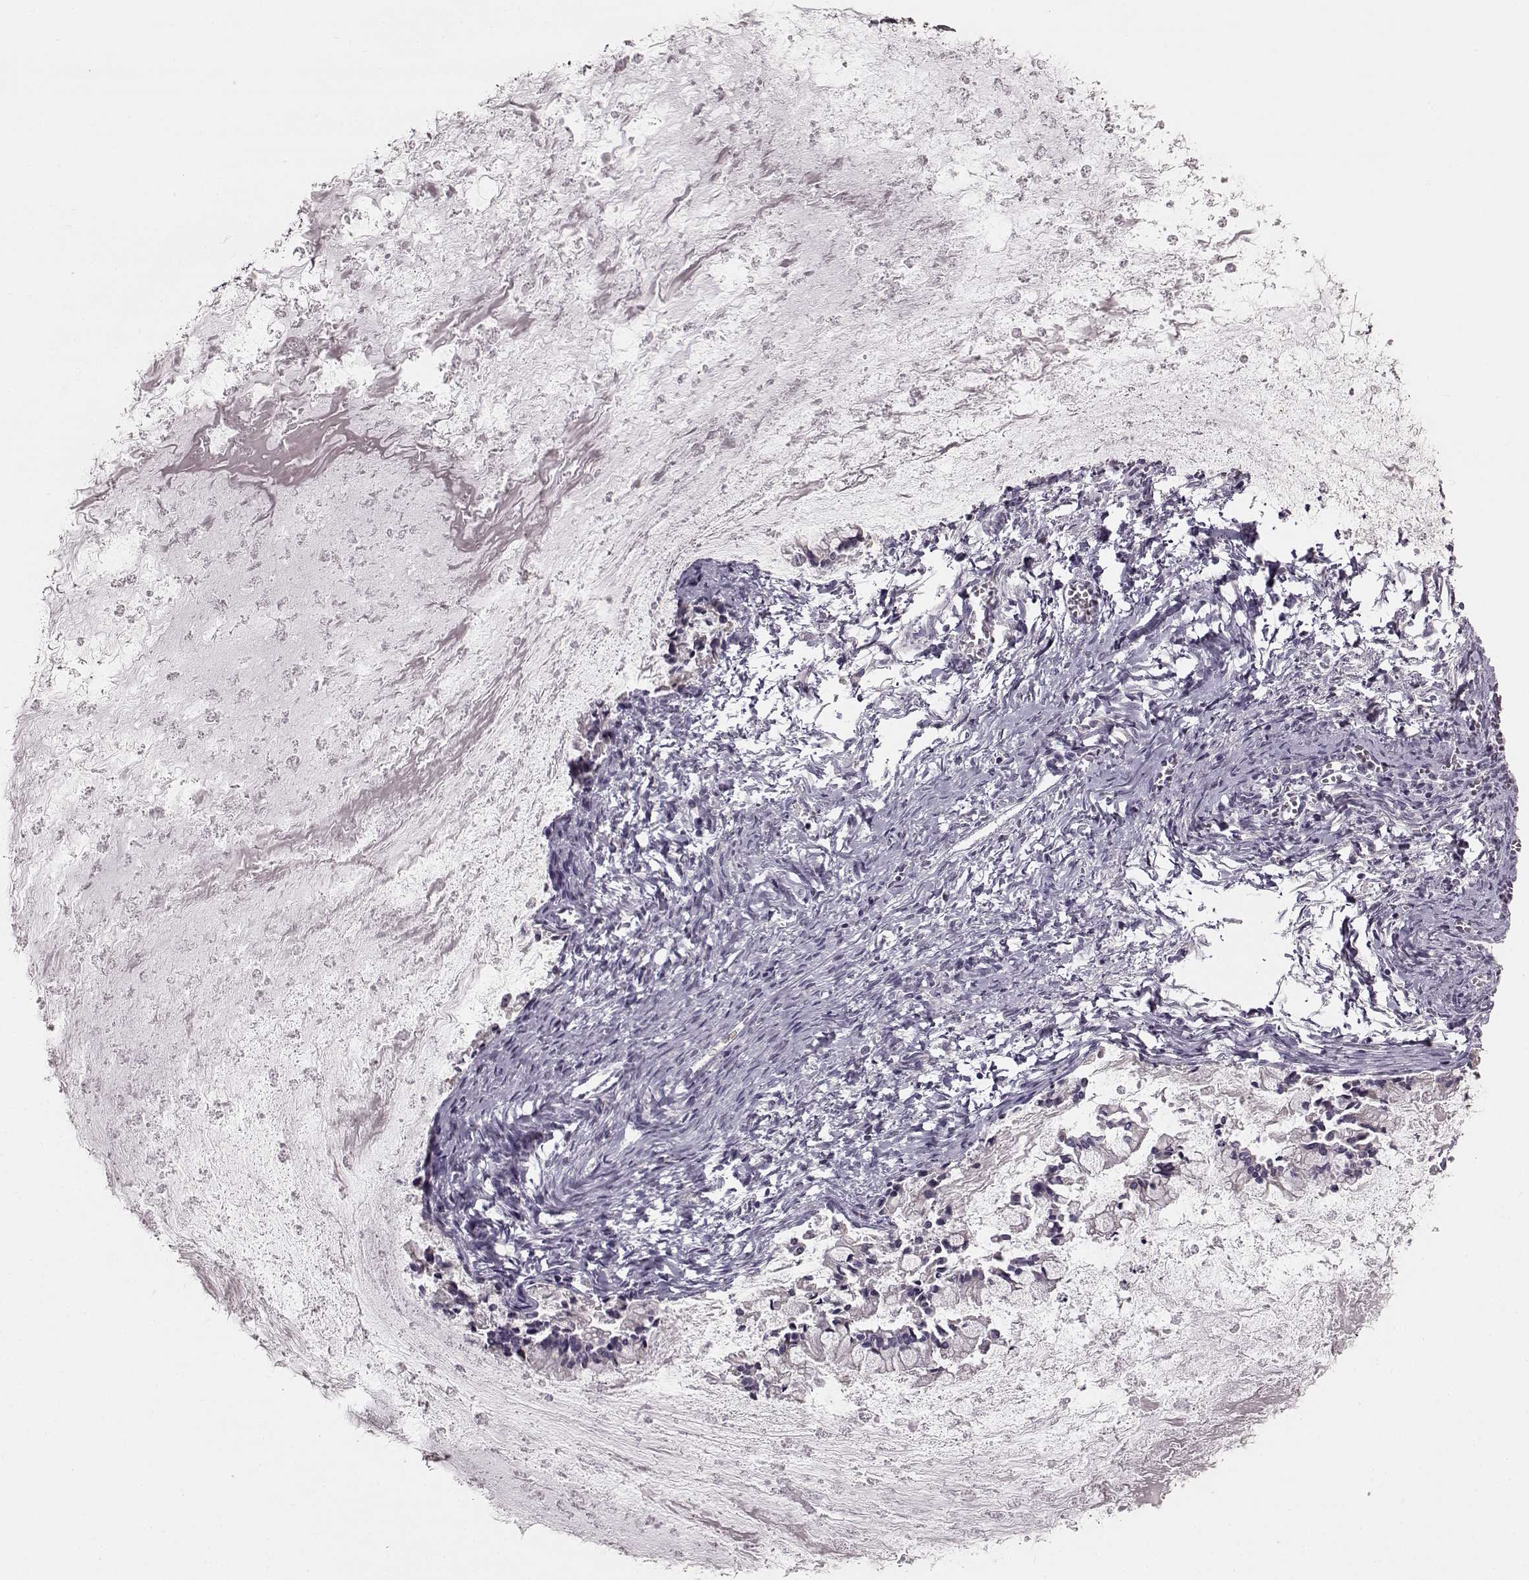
{"staining": {"intensity": "negative", "quantity": "none", "location": "none"}, "tissue": "ovarian cancer", "cell_type": "Tumor cells", "image_type": "cancer", "snomed": [{"axis": "morphology", "description": "Cystadenocarcinoma, mucinous, NOS"}, {"axis": "topography", "description": "Ovary"}], "caption": "Immunohistochemistry of human ovarian cancer demonstrates no staining in tumor cells. (DAB (3,3'-diaminobenzidine) immunohistochemistry, high magnification).", "gene": "MAP6D1", "patient": {"sex": "female", "age": 67}}